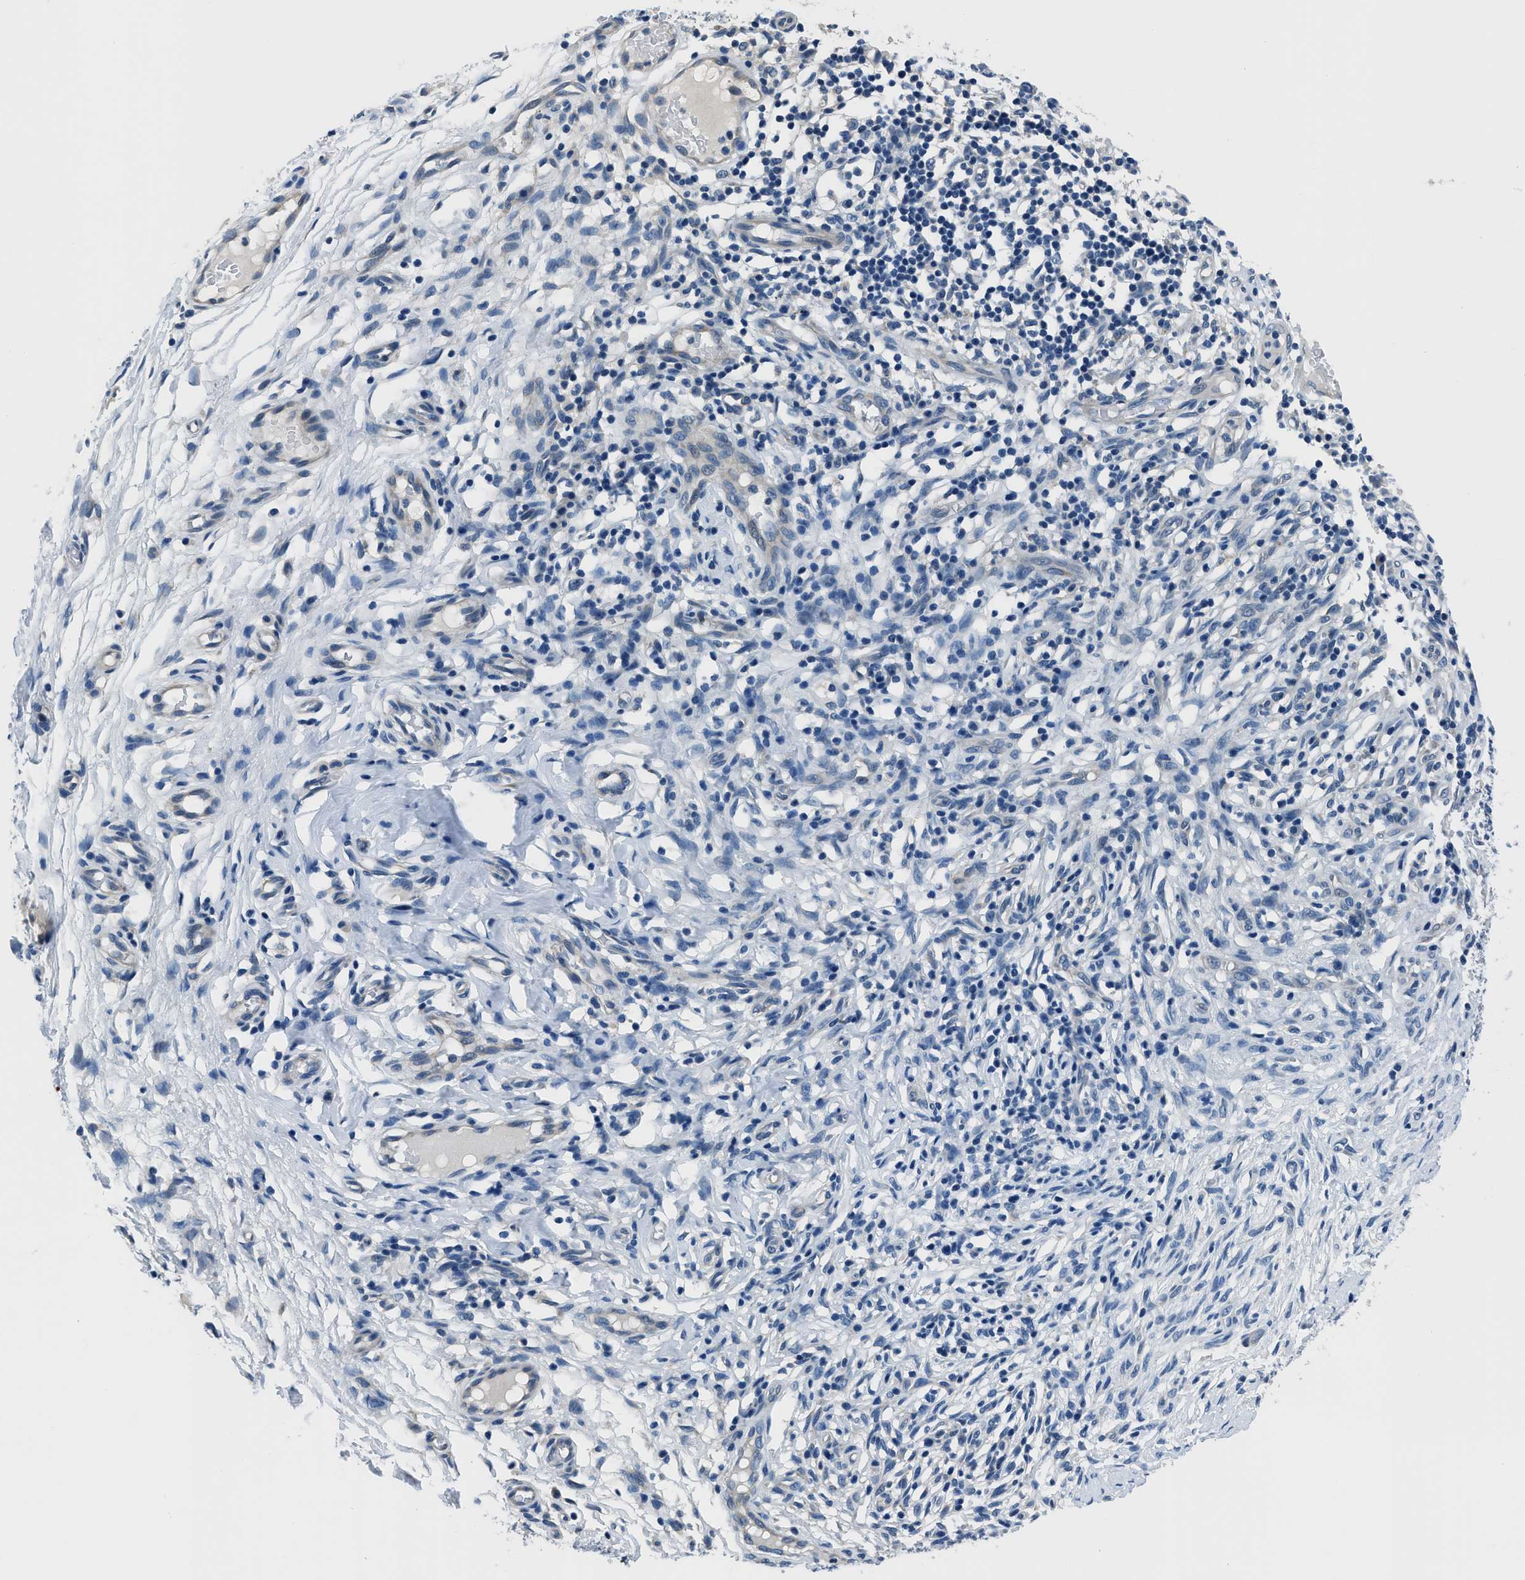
{"staining": {"intensity": "negative", "quantity": "none", "location": "none"}, "tissue": "skin cancer", "cell_type": "Tumor cells", "image_type": "cancer", "snomed": [{"axis": "morphology", "description": "Normal tissue, NOS"}, {"axis": "morphology", "description": "Basal cell carcinoma"}, {"axis": "topography", "description": "Skin"}], "caption": "A micrograph of human skin cancer (basal cell carcinoma) is negative for staining in tumor cells.", "gene": "GJA3", "patient": {"sex": "male", "age": 87}}